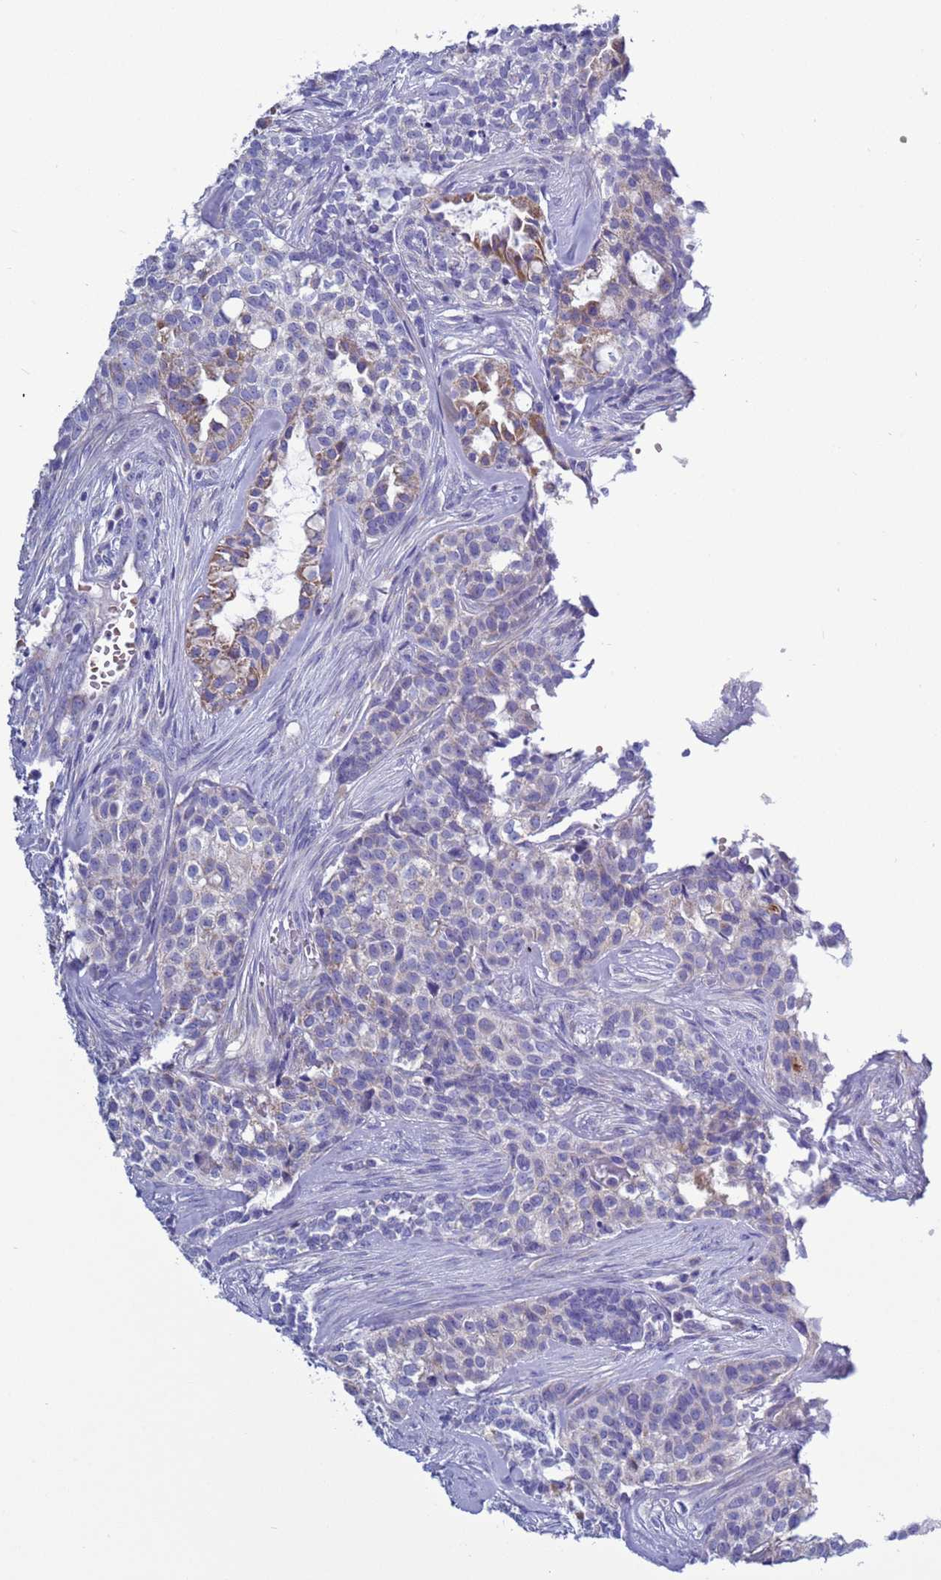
{"staining": {"intensity": "moderate", "quantity": "<25%", "location": "cytoplasmic/membranous"}, "tissue": "head and neck cancer", "cell_type": "Tumor cells", "image_type": "cancer", "snomed": [{"axis": "morphology", "description": "Adenocarcinoma, NOS"}, {"axis": "topography", "description": "Head-Neck"}], "caption": "An image of human head and neck cancer (adenocarcinoma) stained for a protein shows moderate cytoplasmic/membranous brown staining in tumor cells. (Stains: DAB (3,3'-diaminobenzidine) in brown, nuclei in blue, Microscopy: brightfield microscopy at high magnification).", "gene": "ABHD17B", "patient": {"sex": "male", "age": 81}}